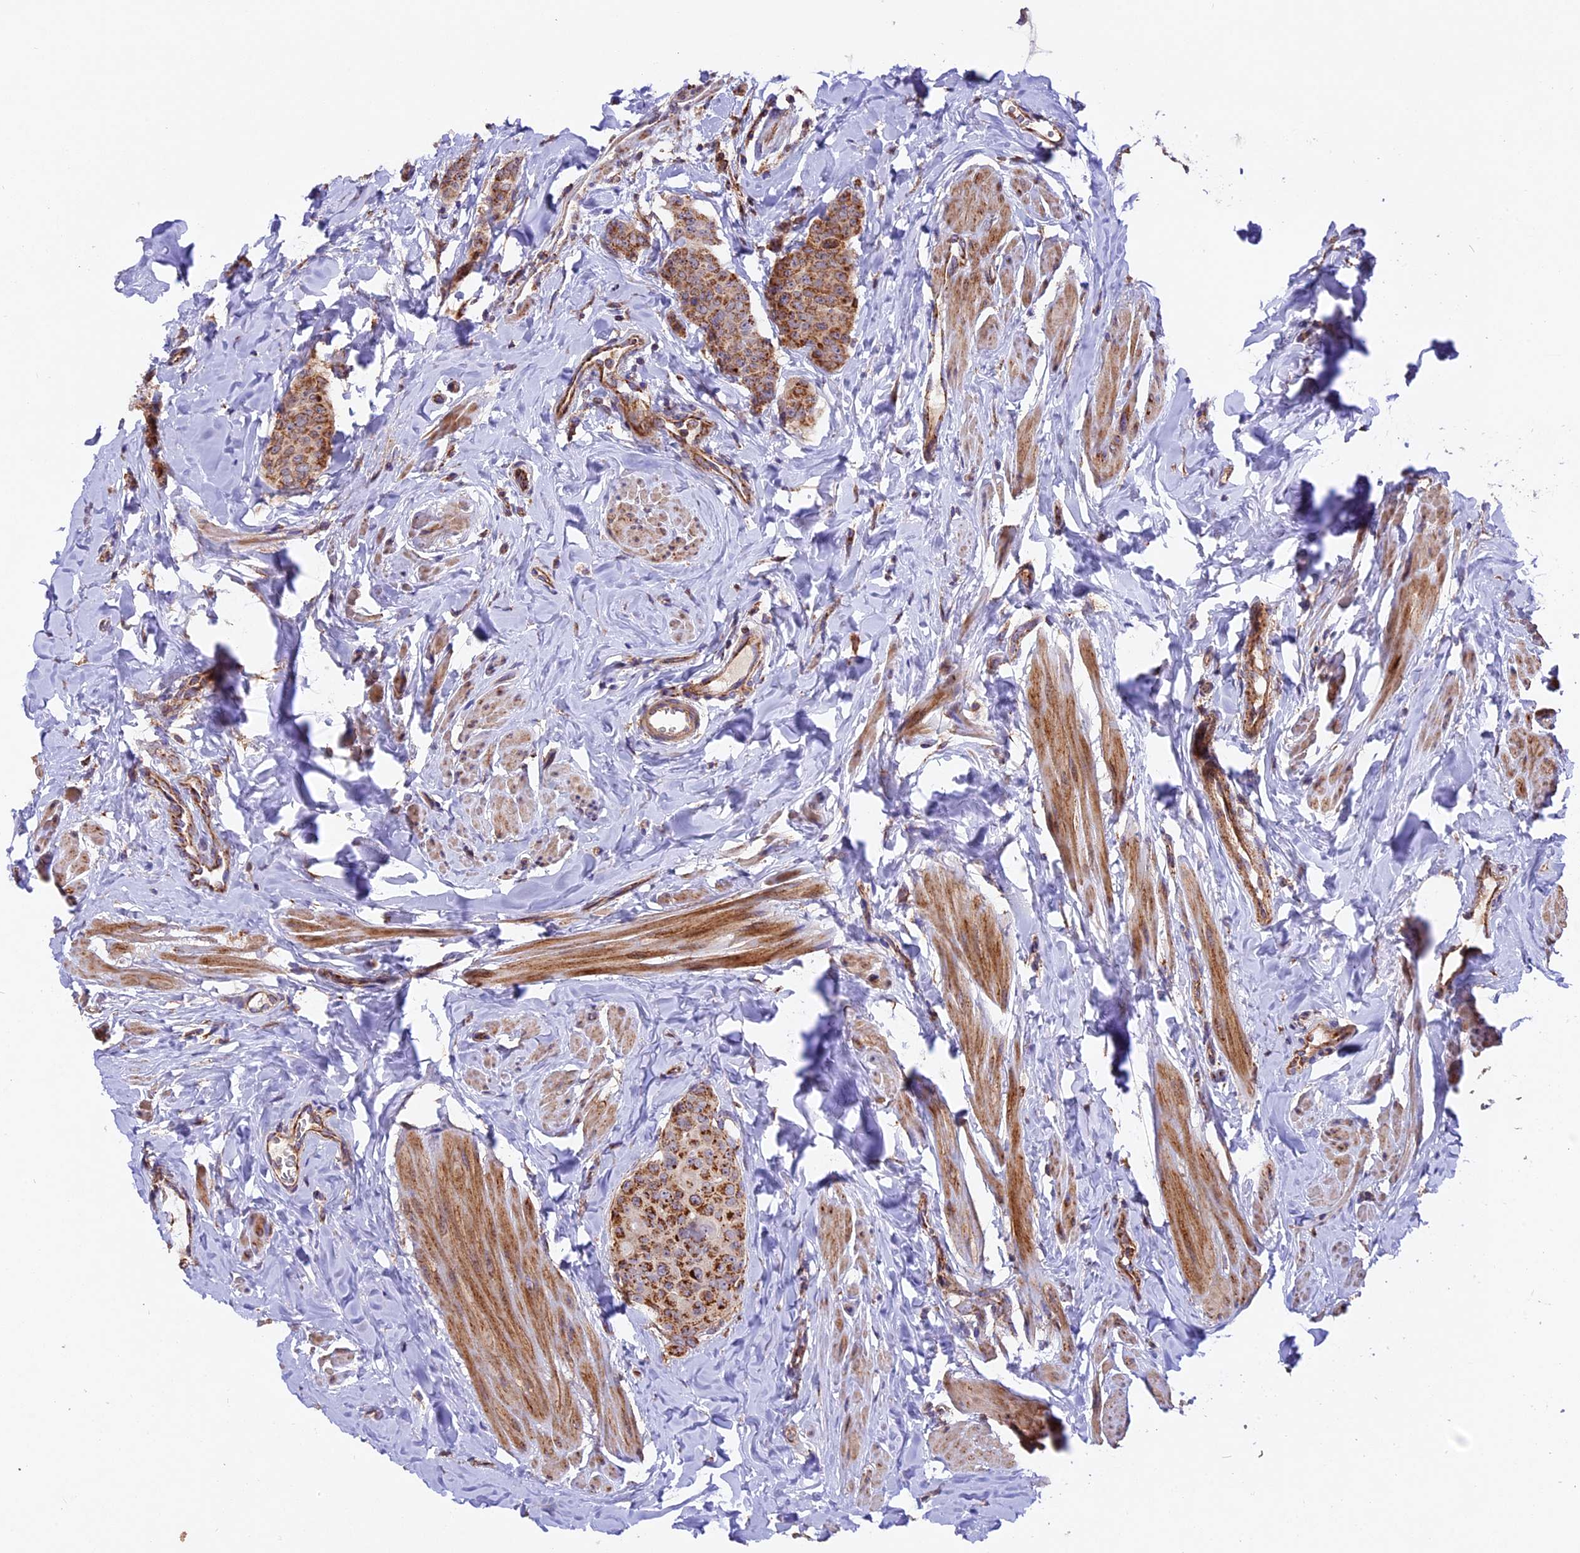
{"staining": {"intensity": "strong", "quantity": ">75%", "location": "cytoplasmic/membranous"}, "tissue": "breast cancer", "cell_type": "Tumor cells", "image_type": "cancer", "snomed": [{"axis": "morphology", "description": "Duct carcinoma"}, {"axis": "topography", "description": "Breast"}], "caption": "Tumor cells reveal high levels of strong cytoplasmic/membranous positivity in about >75% of cells in breast cancer.", "gene": "NDUFA8", "patient": {"sex": "female", "age": 40}}